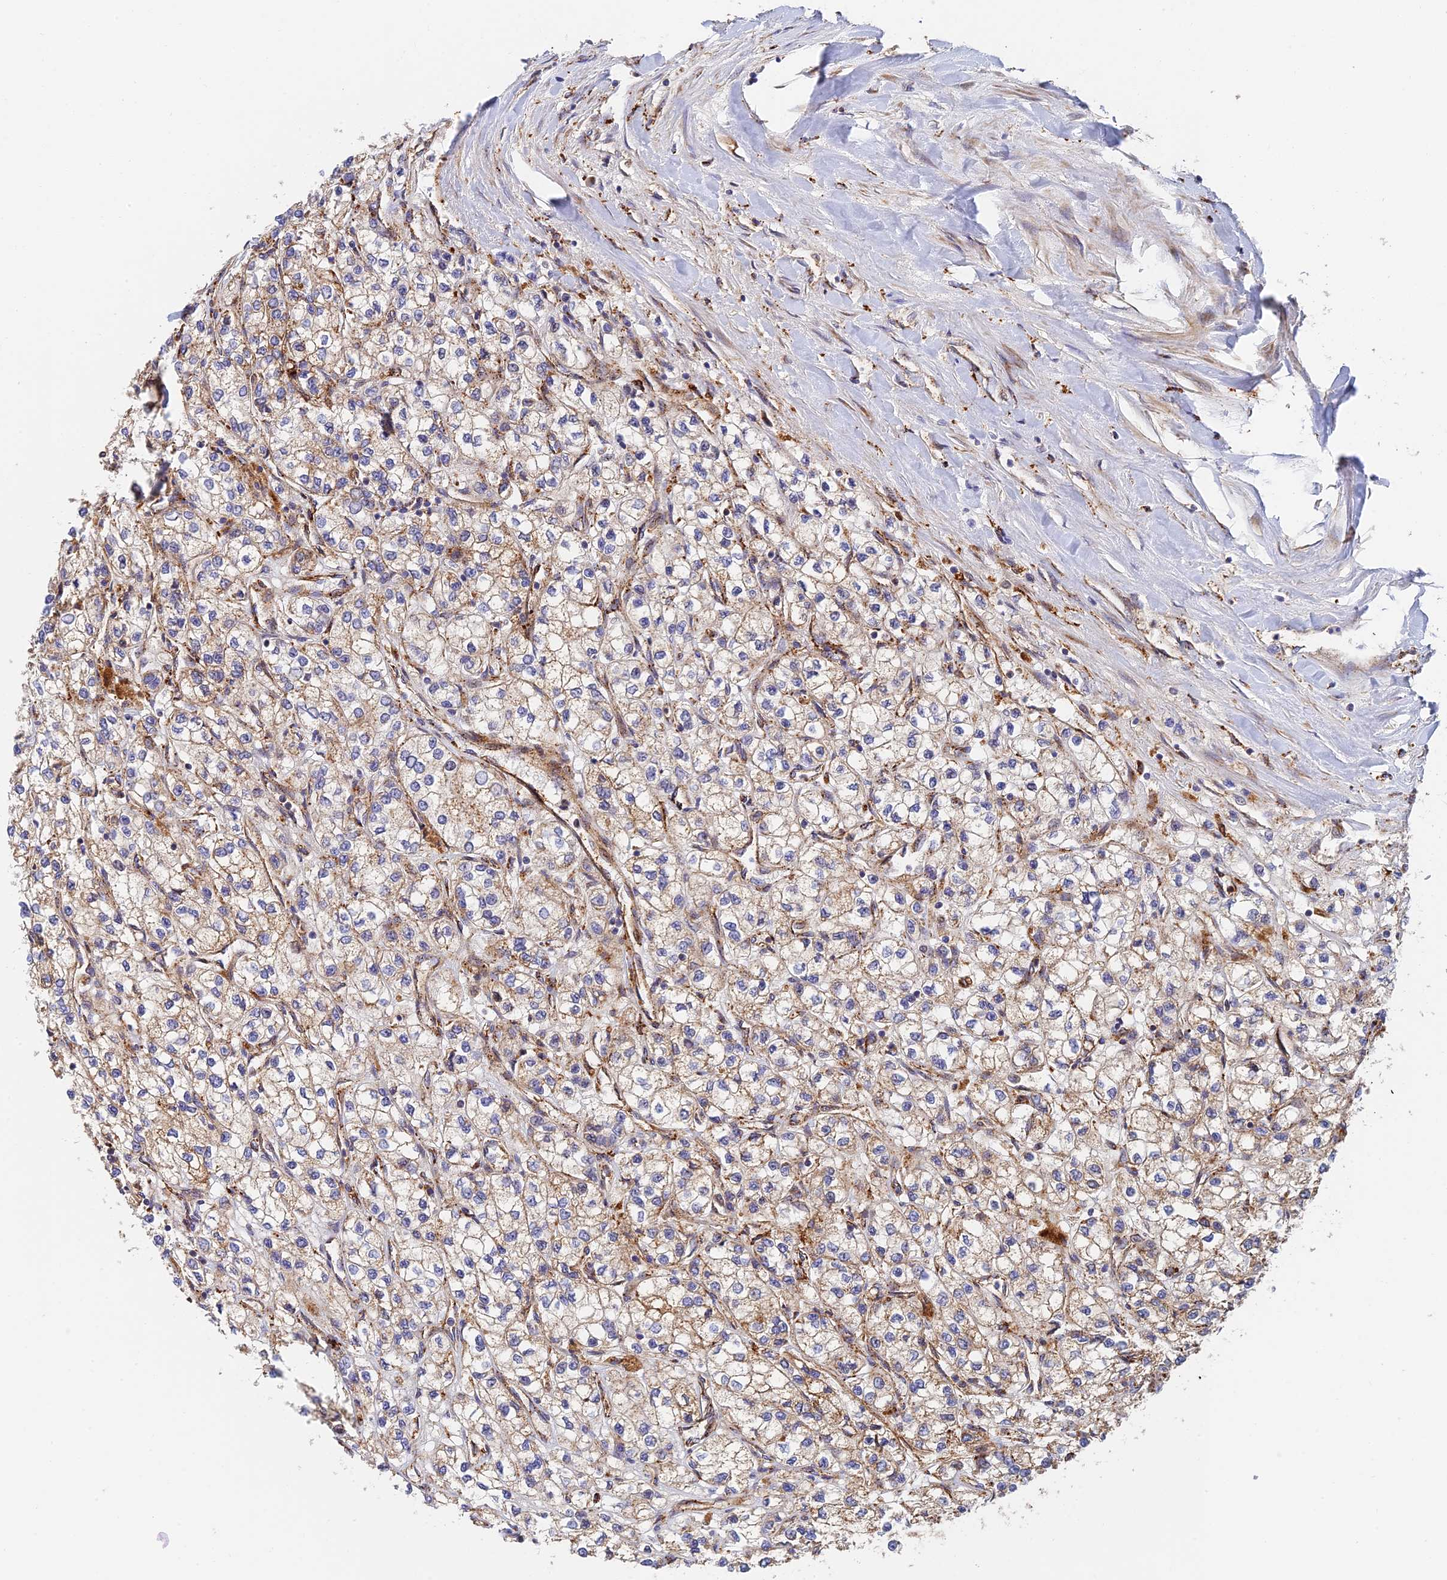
{"staining": {"intensity": "moderate", "quantity": "25%-75%", "location": "cytoplasmic/membranous"}, "tissue": "renal cancer", "cell_type": "Tumor cells", "image_type": "cancer", "snomed": [{"axis": "morphology", "description": "Adenocarcinoma, NOS"}, {"axis": "topography", "description": "Kidney"}], "caption": "A brown stain shows moderate cytoplasmic/membranous staining of a protein in human renal cancer tumor cells. The protein of interest is shown in brown color, while the nuclei are stained blue.", "gene": "PPP2R3C", "patient": {"sex": "male", "age": 80}}